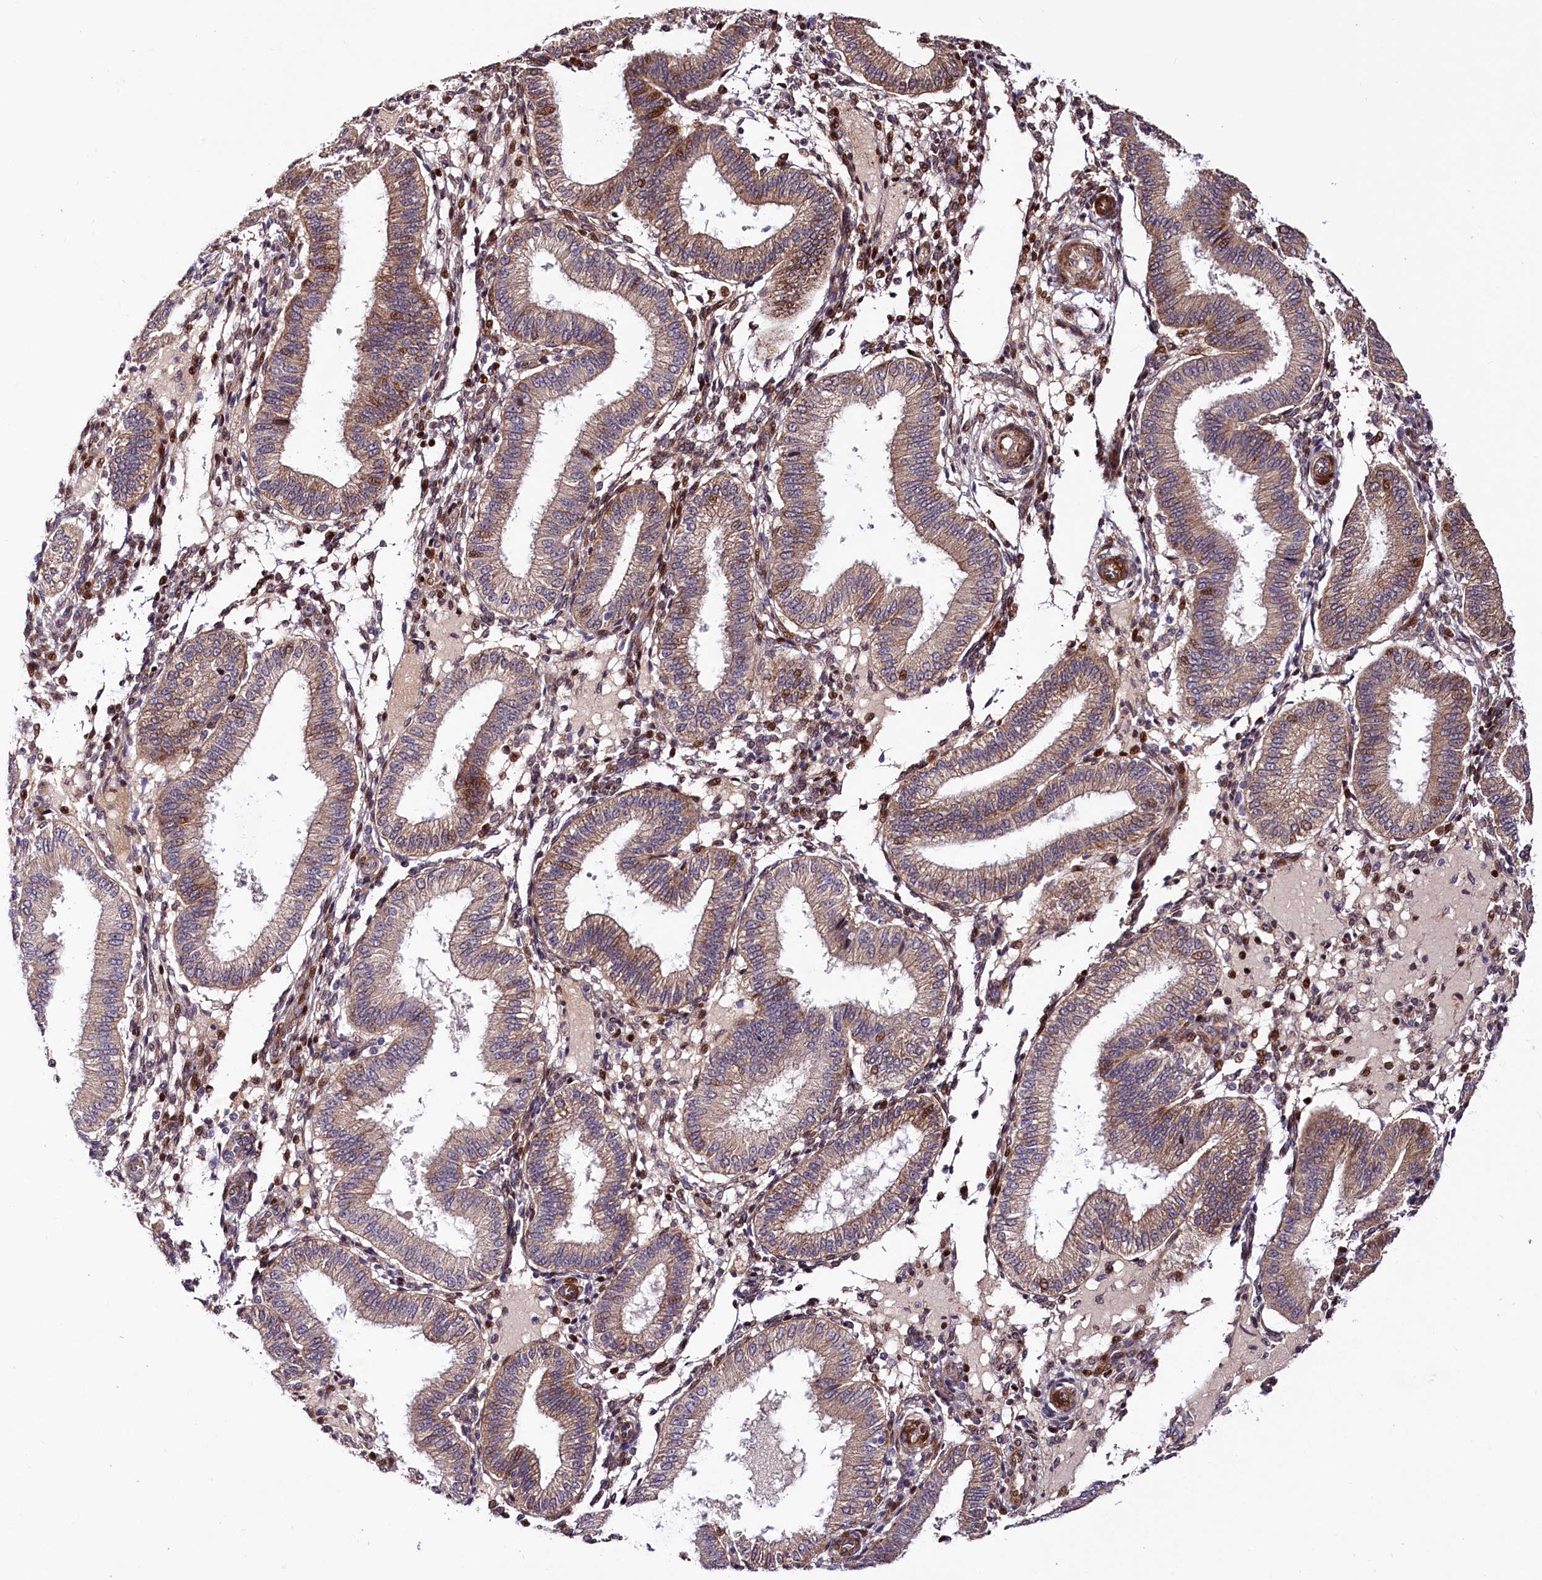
{"staining": {"intensity": "strong", "quantity": "<25%", "location": "nuclear"}, "tissue": "endometrium", "cell_type": "Cells in endometrial stroma", "image_type": "normal", "snomed": [{"axis": "morphology", "description": "Normal tissue, NOS"}, {"axis": "topography", "description": "Endometrium"}], "caption": "Unremarkable endometrium displays strong nuclear staining in about <25% of cells in endometrial stroma The protein is shown in brown color, while the nuclei are stained blue..", "gene": "PDZRN3", "patient": {"sex": "female", "age": 39}}